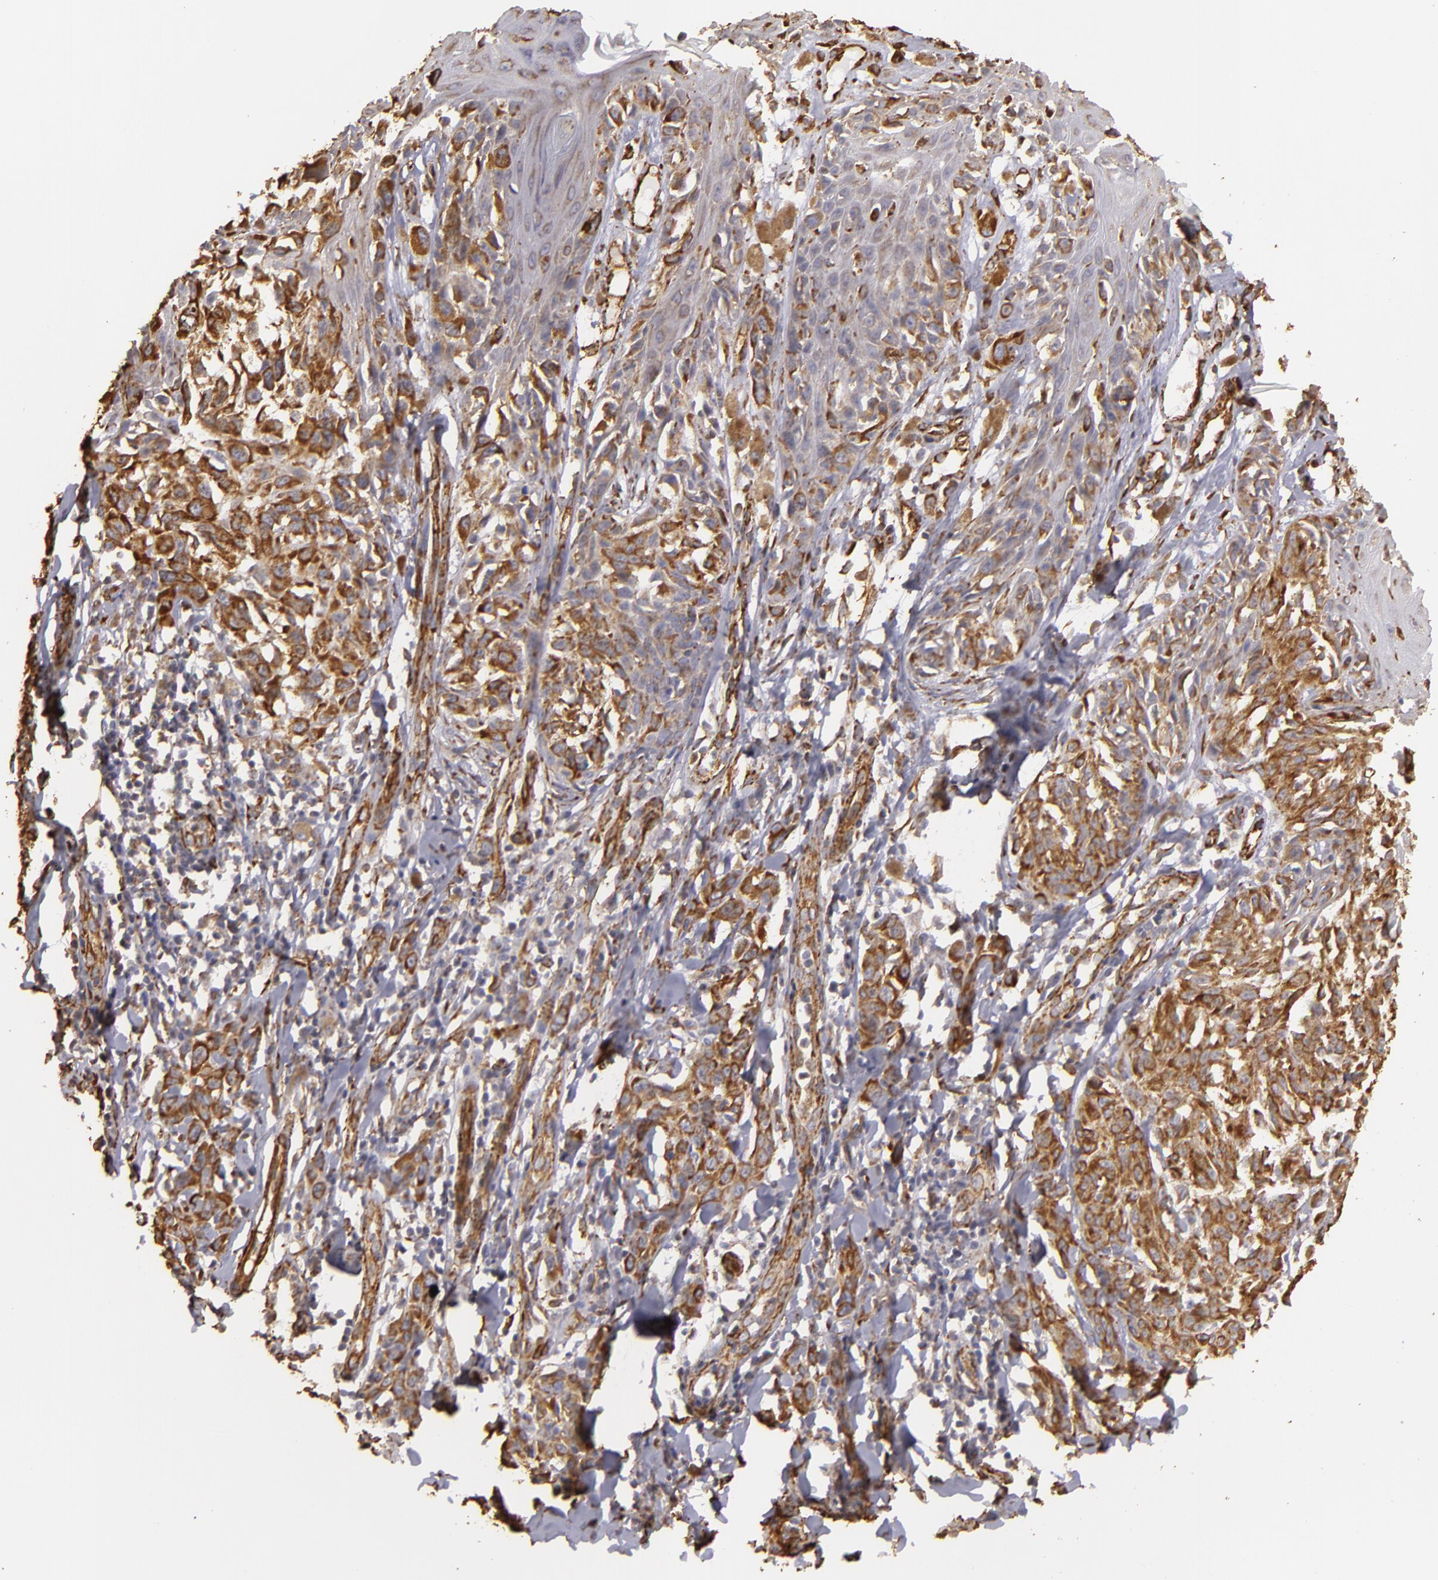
{"staining": {"intensity": "strong", "quantity": ">75%", "location": "cytoplasmic/membranous"}, "tissue": "melanoma", "cell_type": "Tumor cells", "image_type": "cancer", "snomed": [{"axis": "morphology", "description": "Malignant melanoma, NOS"}, {"axis": "topography", "description": "Skin"}], "caption": "Tumor cells show high levels of strong cytoplasmic/membranous expression in approximately >75% of cells in melanoma.", "gene": "CYB5R3", "patient": {"sex": "female", "age": 77}}